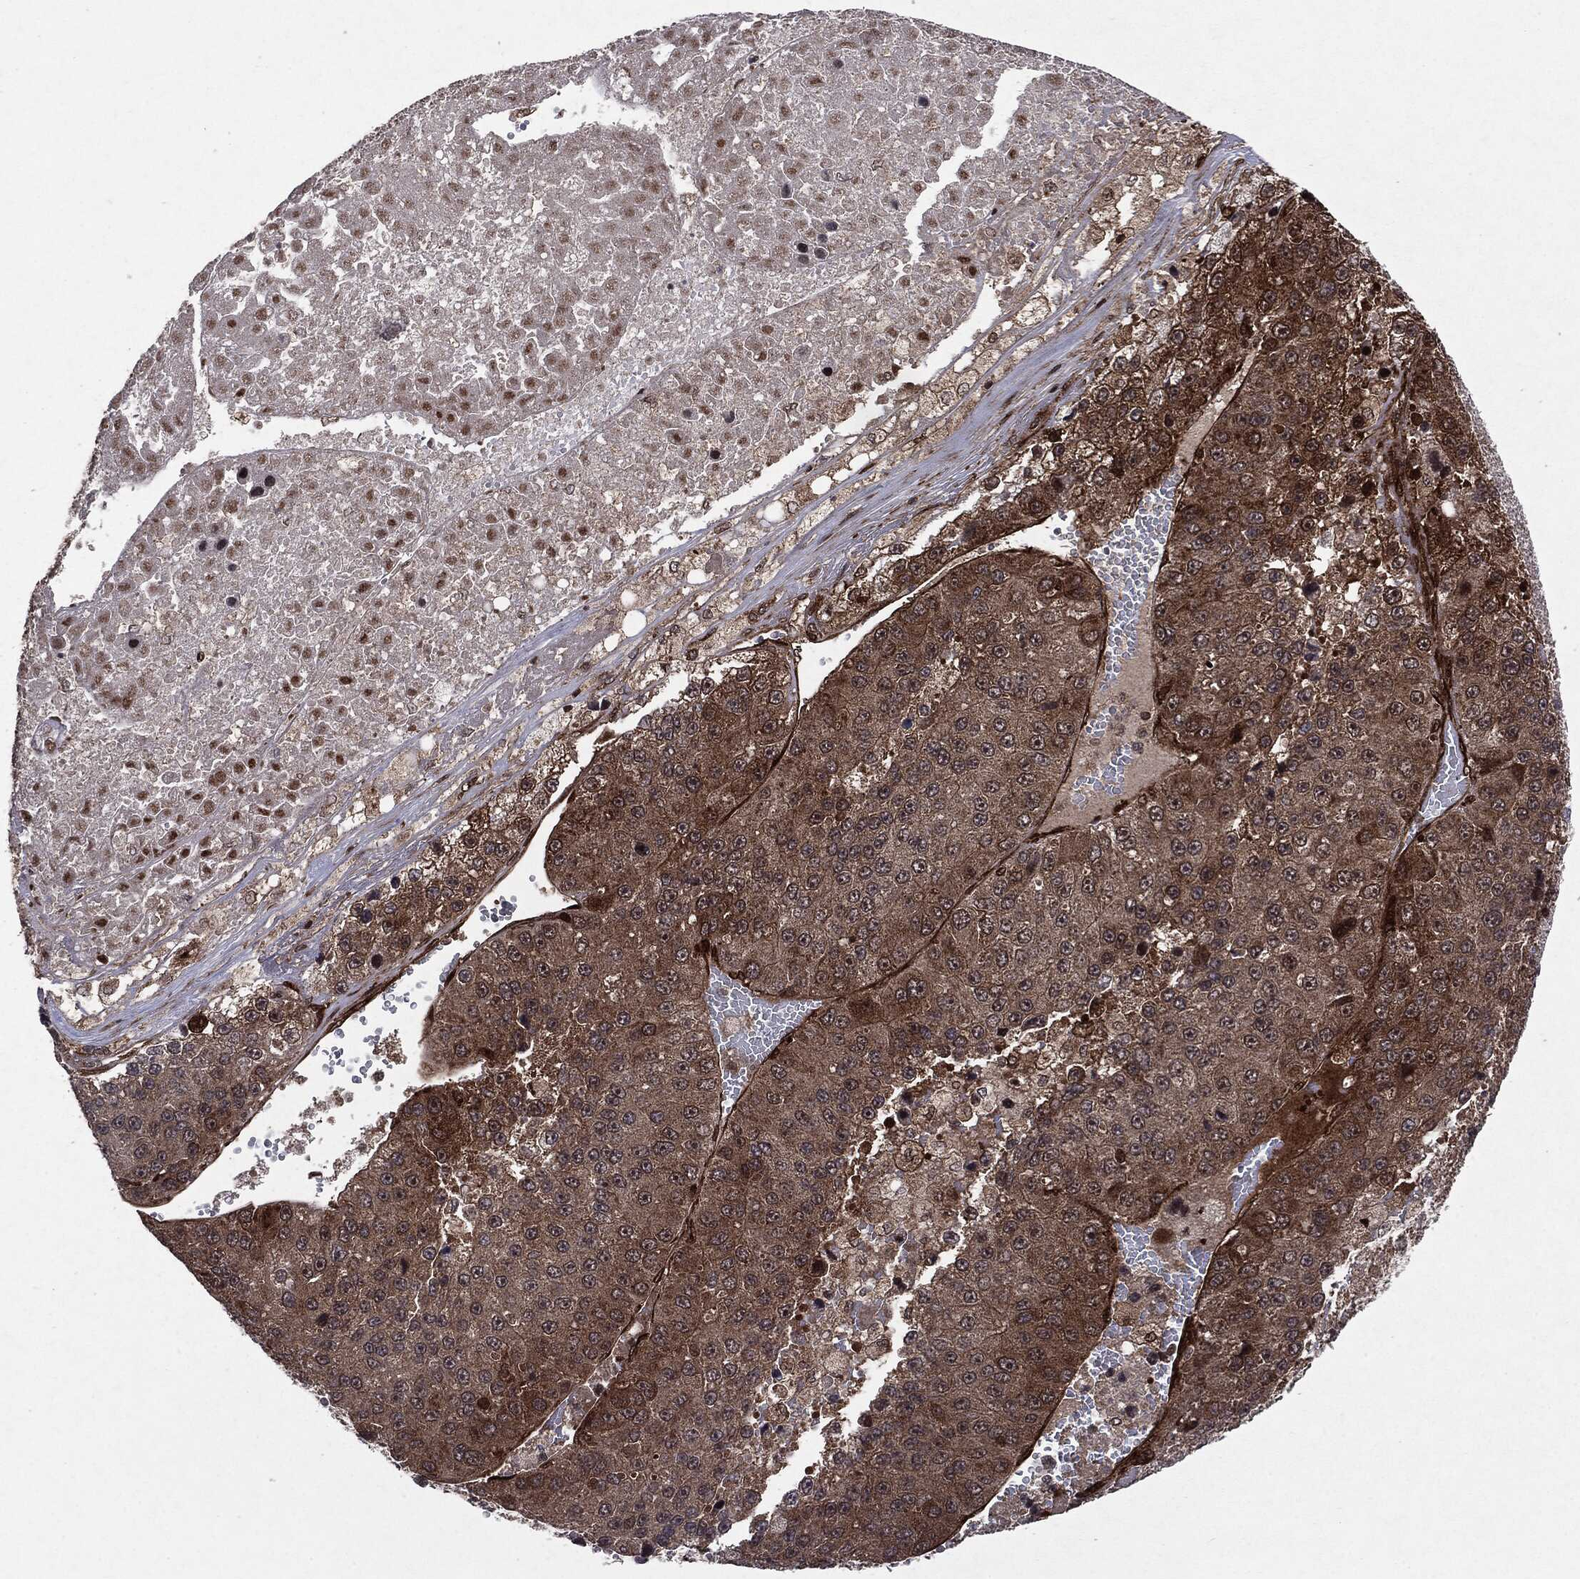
{"staining": {"intensity": "moderate", "quantity": ">75%", "location": "cytoplasmic/membranous"}, "tissue": "liver cancer", "cell_type": "Tumor cells", "image_type": "cancer", "snomed": [{"axis": "morphology", "description": "Carcinoma, Hepatocellular, NOS"}, {"axis": "topography", "description": "Liver"}], "caption": "Immunohistochemistry (IHC) of liver cancer displays medium levels of moderate cytoplasmic/membranous staining in about >75% of tumor cells. (Brightfield microscopy of DAB IHC at high magnification).", "gene": "OTUB1", "patient": {"sex": "female", "age": 73}}